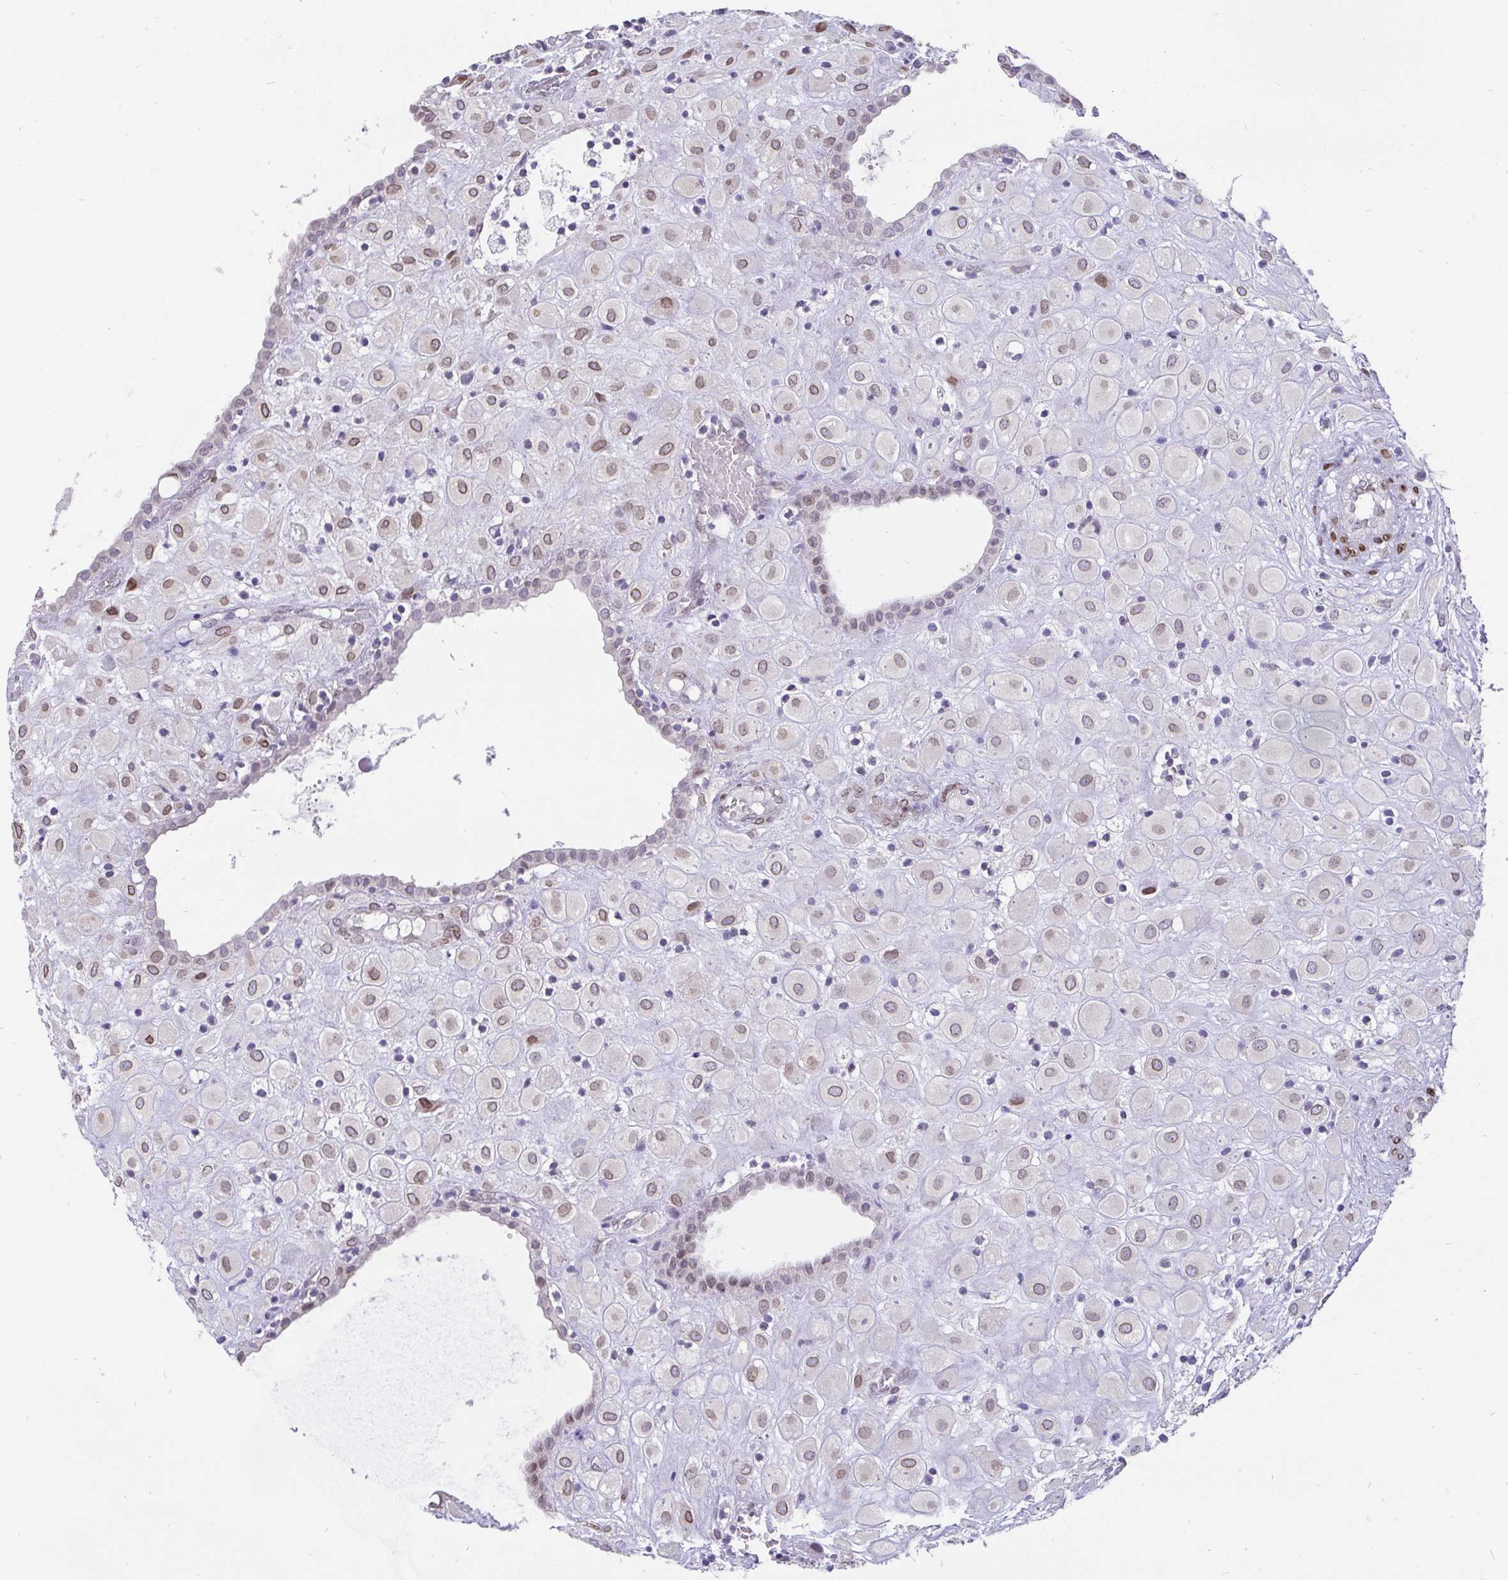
{"staining": {"intensity": "moderate", "quantity": "<25%", "location": "cytoplasmic/membranous,nuclear"}, "tissue": "placenta", "cell_type": "Decidual cells", "image_type": "normal", "snomed": [{"axis": "morphology", "description": "Normal tissue, NOS"}, {"axis": "topography", "description": "Placenta"}], "caption": "Approximately <25% of decidual cells in unremarkable human placenta exhibit moderate cytoplasmic/membranous,nuclear protein staining as visualized by brown immunohistochemical staining.", "gene": "EMD", "patient": {"sex": "female", "age": 24}}